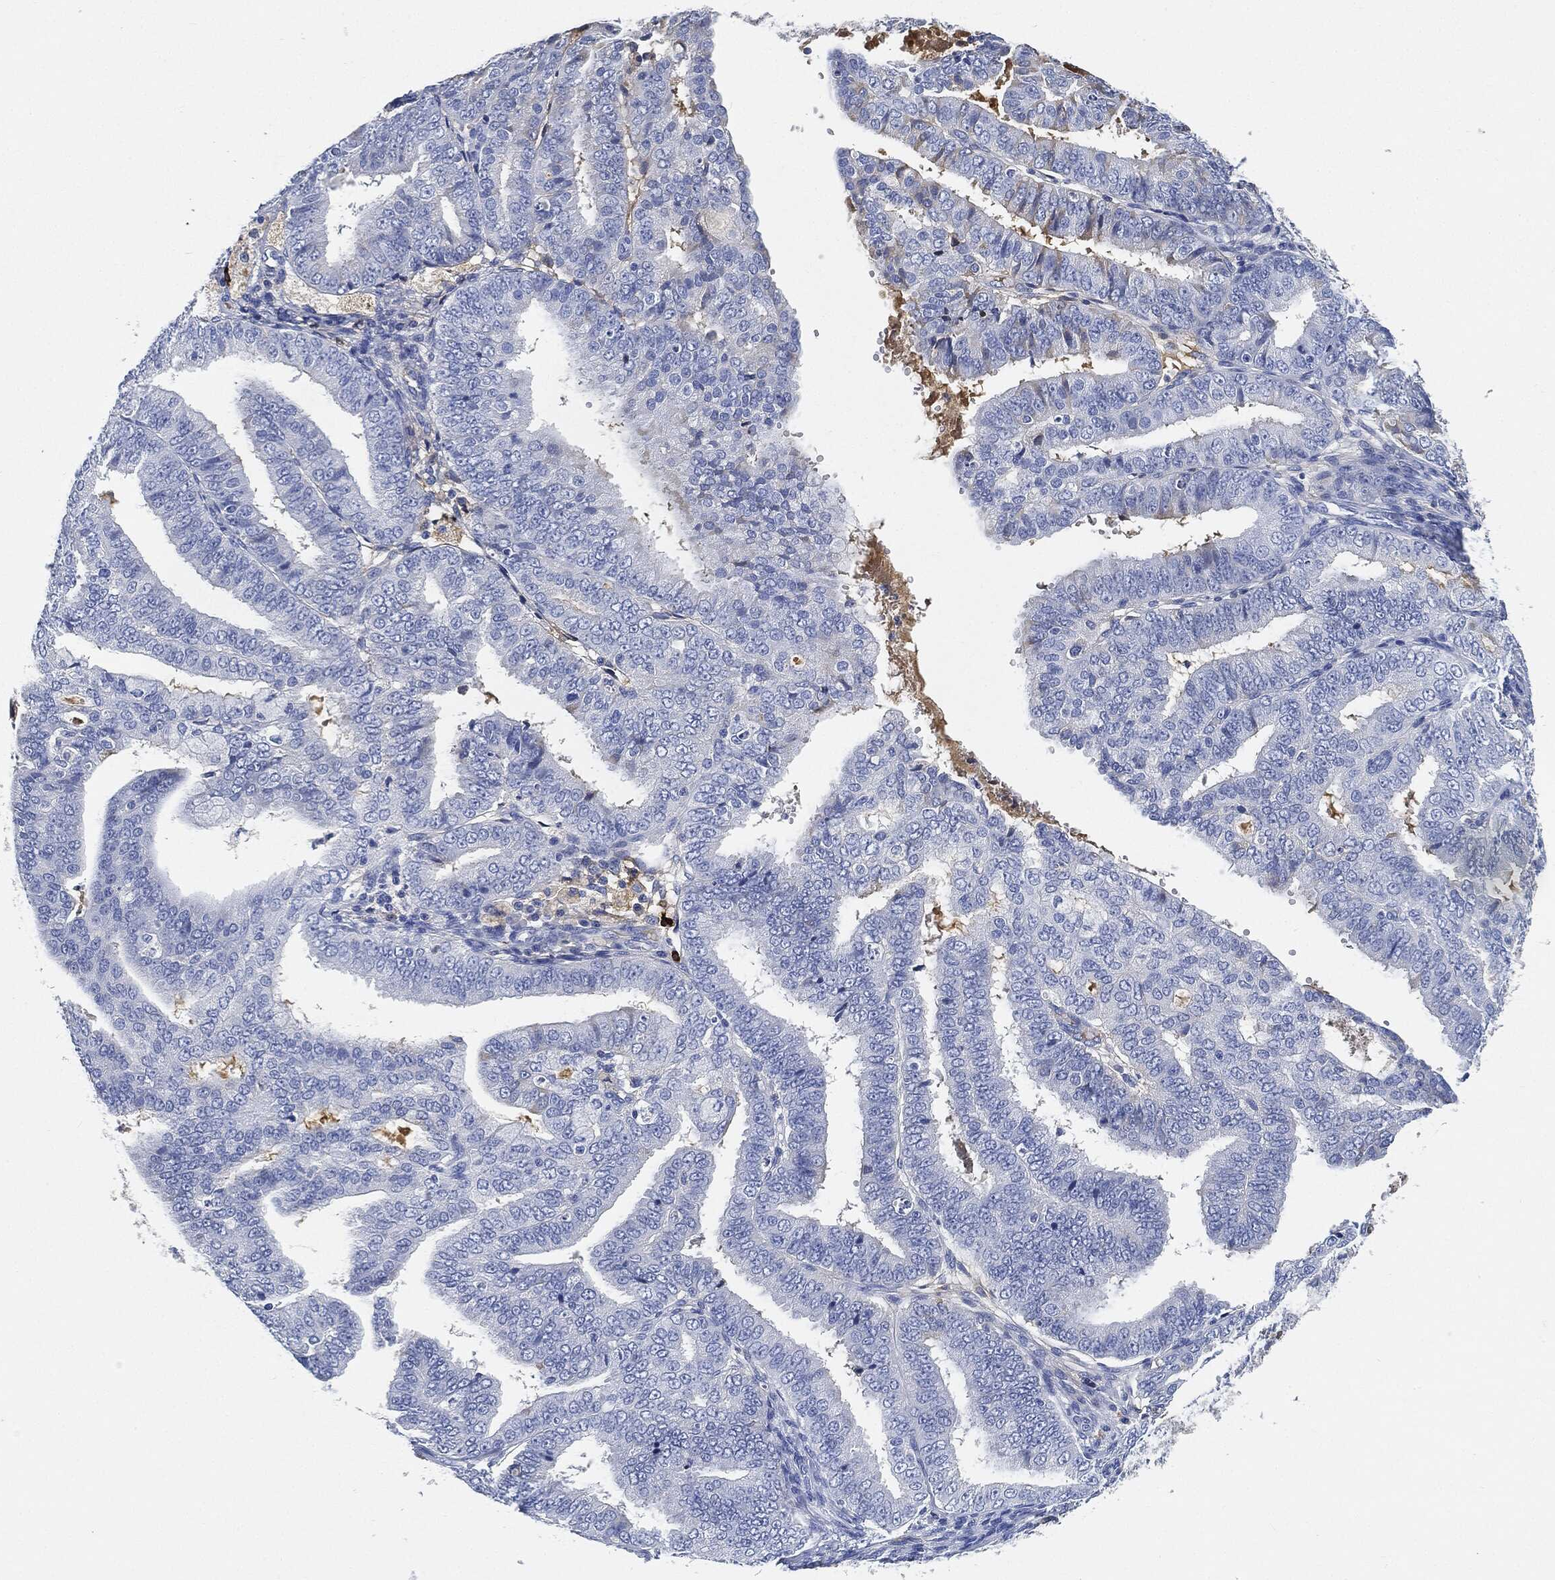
{"staining": {"intensity": "negative", "quantity": "none", "location": "none"}, "tissue": "endometrial cancer", "cell_type": "Tumor cells", "image_type": "cancer", "snomed": [{"axis": "morphology", "description": "Adenocarcinoma, NOS"}, {"axis": "topography", "description": "Endometrium"}], "caption": "Human endometrial cancer (adenocarcinoma) stained for a protein using immunohistochemistry shows no expression in tumor cells.", "gene": "IGLV6-57", "patient": {"sex": "female", "age": 63}}